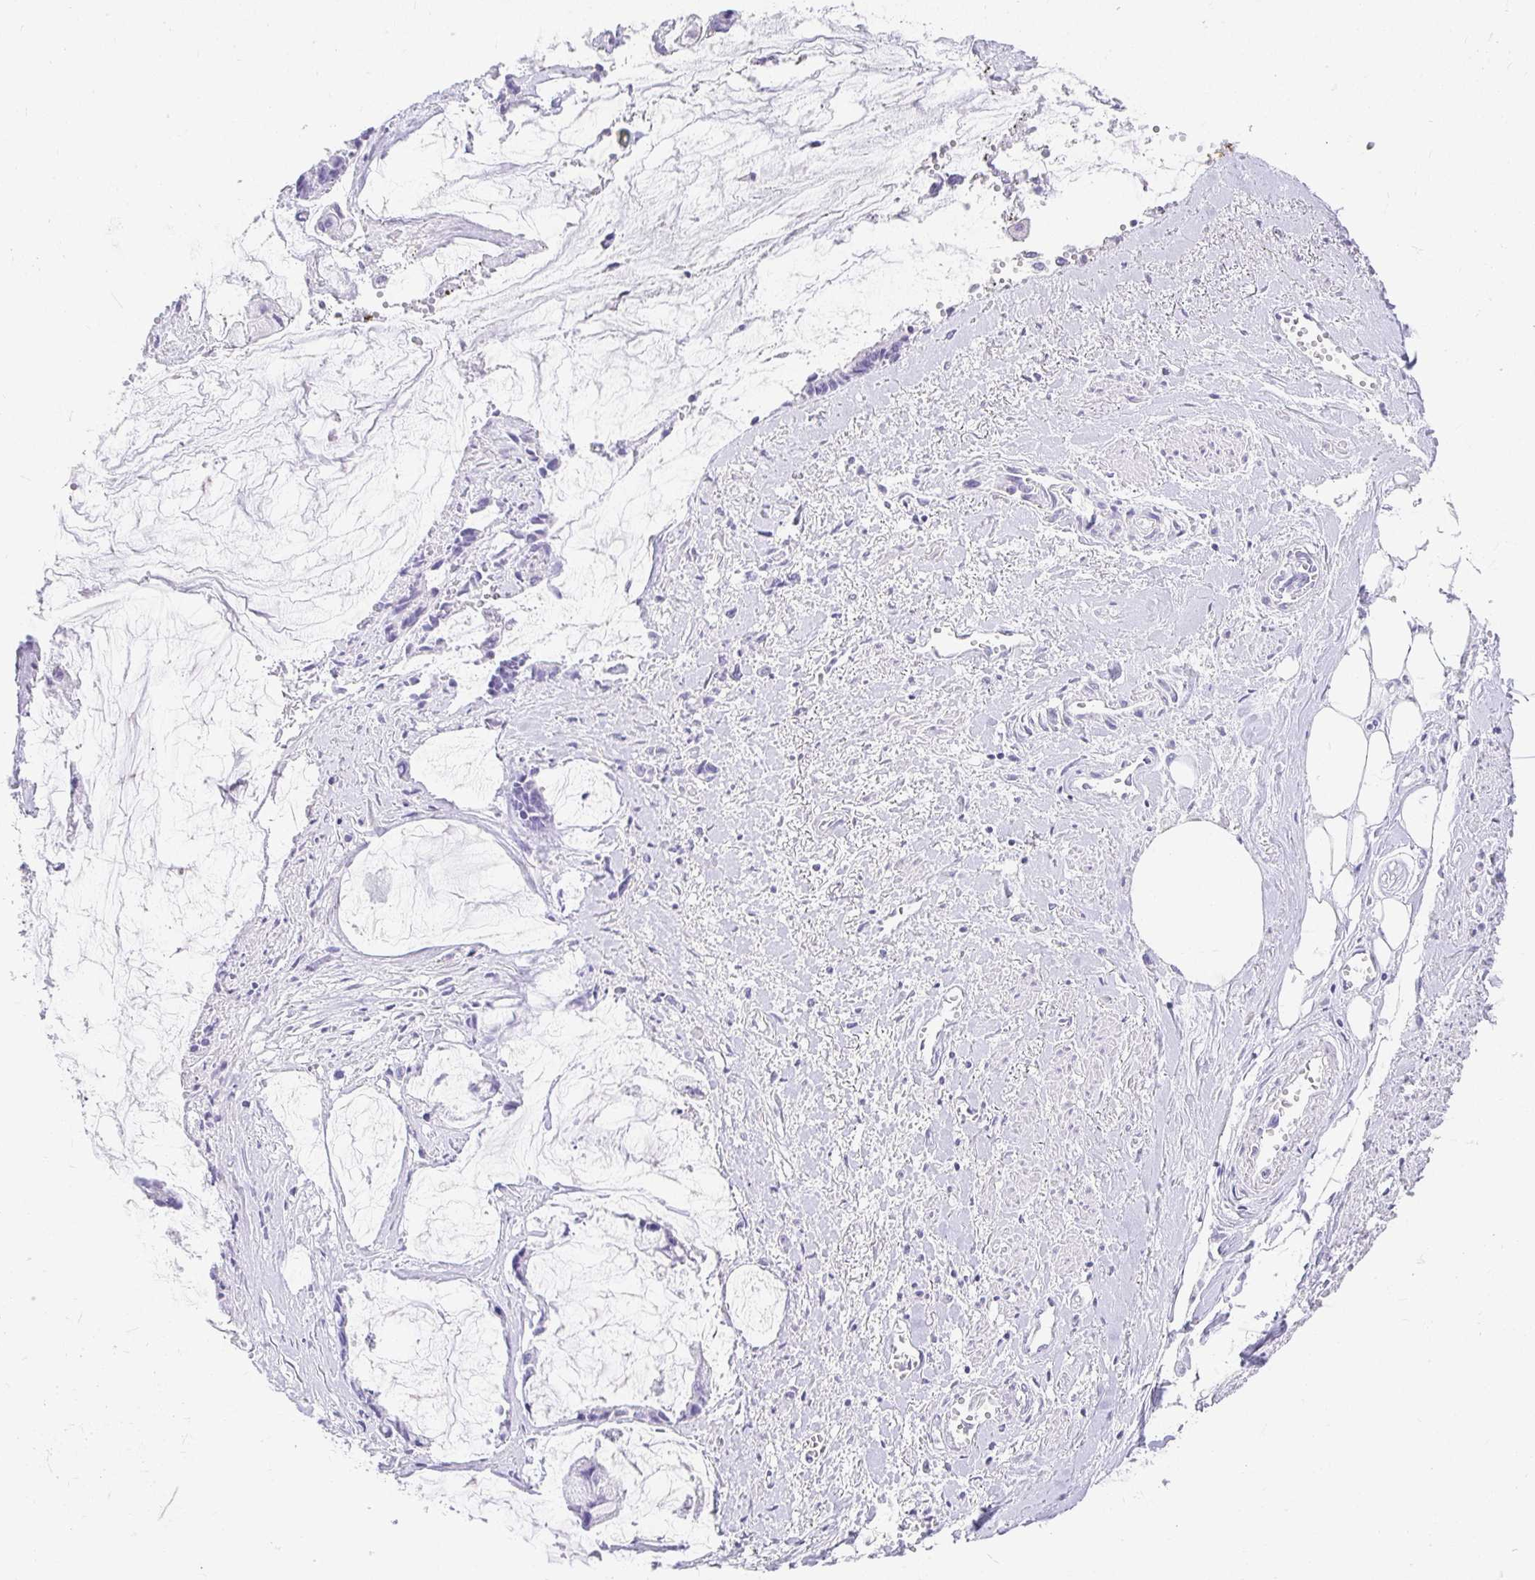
{"staining": {"intensity": "negative", "quantity": "none", "location": "none"}, "tissue": "ovarian cancer", "cell_type": "Tumor cells", "image_type": "cancer", "snomed": [{"axis": "morphology", "description": "Cystadenocarcinoma, mucinous, NOS"}, {"axis": "topography", "description": "Ovary"}], "caption": "Image shows no significant protein positivity in tumor cells of mucinous cystadenocarcinoma (ovarian). (DAB immunohistochemistry (IHC) visualized using brightfield microscopy, high magnification).", "gene": "CHAT", "patient": {"sex": "female", "age": 90}}